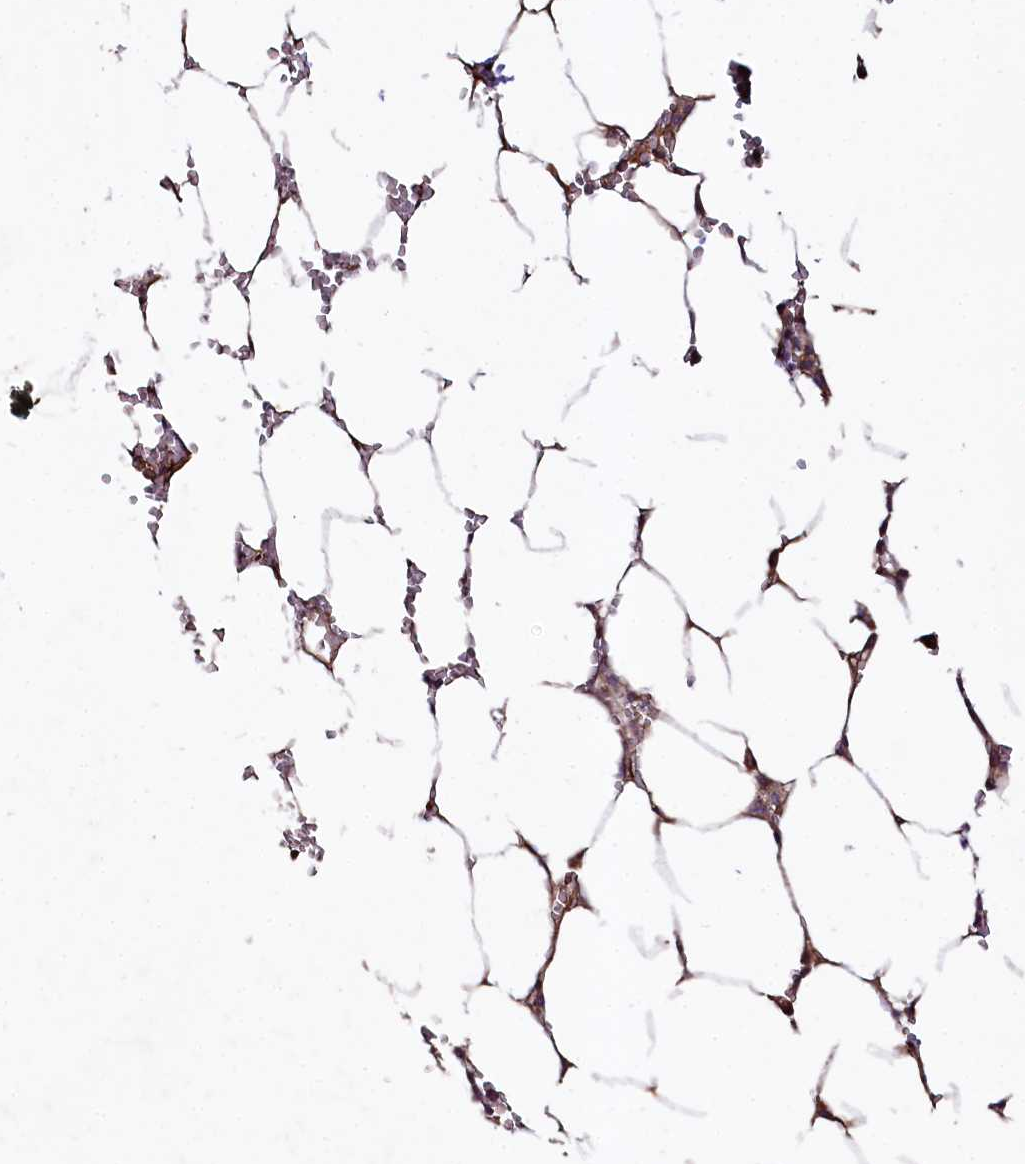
{"staining": {"intensity": "moderate", "quantity": "<25%", "location": "cytoplasmic/membranous"}, "tissue": "bone marrow", "cell_type": "Hematopoietic cells", "image_type": "normal", "snomed": [{"axis": "morphology", "description": "Normal tissue, NOS"}, {"axis": "topography", "description": "Bone marrow"}], "caption": "Protein positivity by IHC shows moderate cytoplasmic/membranous positivity in about <25% of hematopoietic cells in normal bone marrow. The staining was performed using DAB (3,3'-diaminobenzidine), with brown indicating positive protein expression. Nuclei are stained blue with hematoxylin.", "gene": "SPRYD3", "patient": {"sex": "male", "age": 70}}